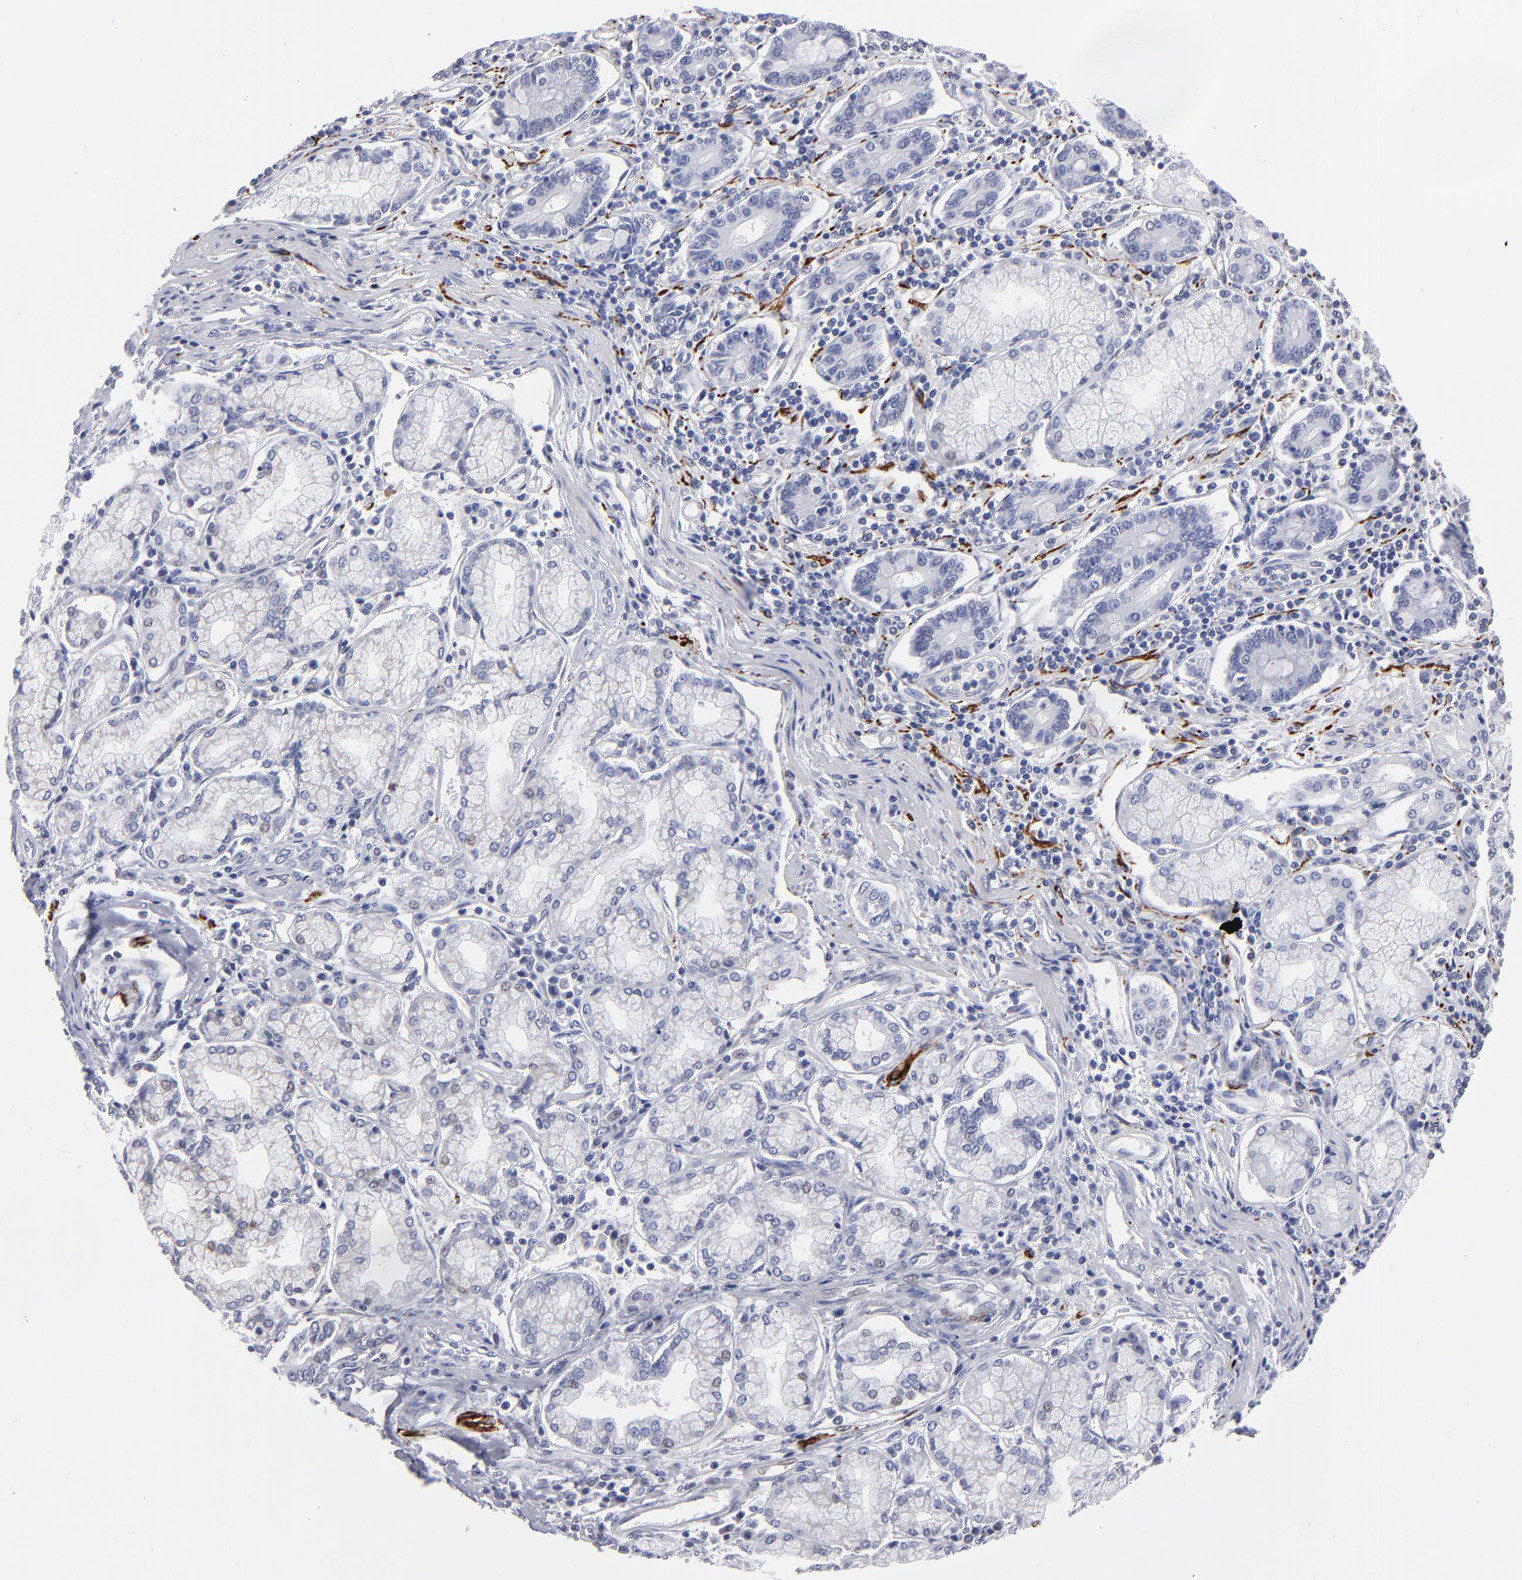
{"staining": {"intensity": "negative", "quantity": "none", "location": "none"}, "tissue": "pancreatic cancer", "cell_type": "Tumor cells", "image_type": "cancer", "snomed": [{"axis": "morphology", "description": "Adenocarcinoma, NOS"}, {"axis": "topography", "description": "Pancreas"}], "caption": "Immunohistochemistry (IHC) micrograph of pancreatic adenocarcinoma stained for a protein (brown), which displays no expression in tumor cells.", "gene": "CADM3", "patient": {"sex": "female", "age": 57}}